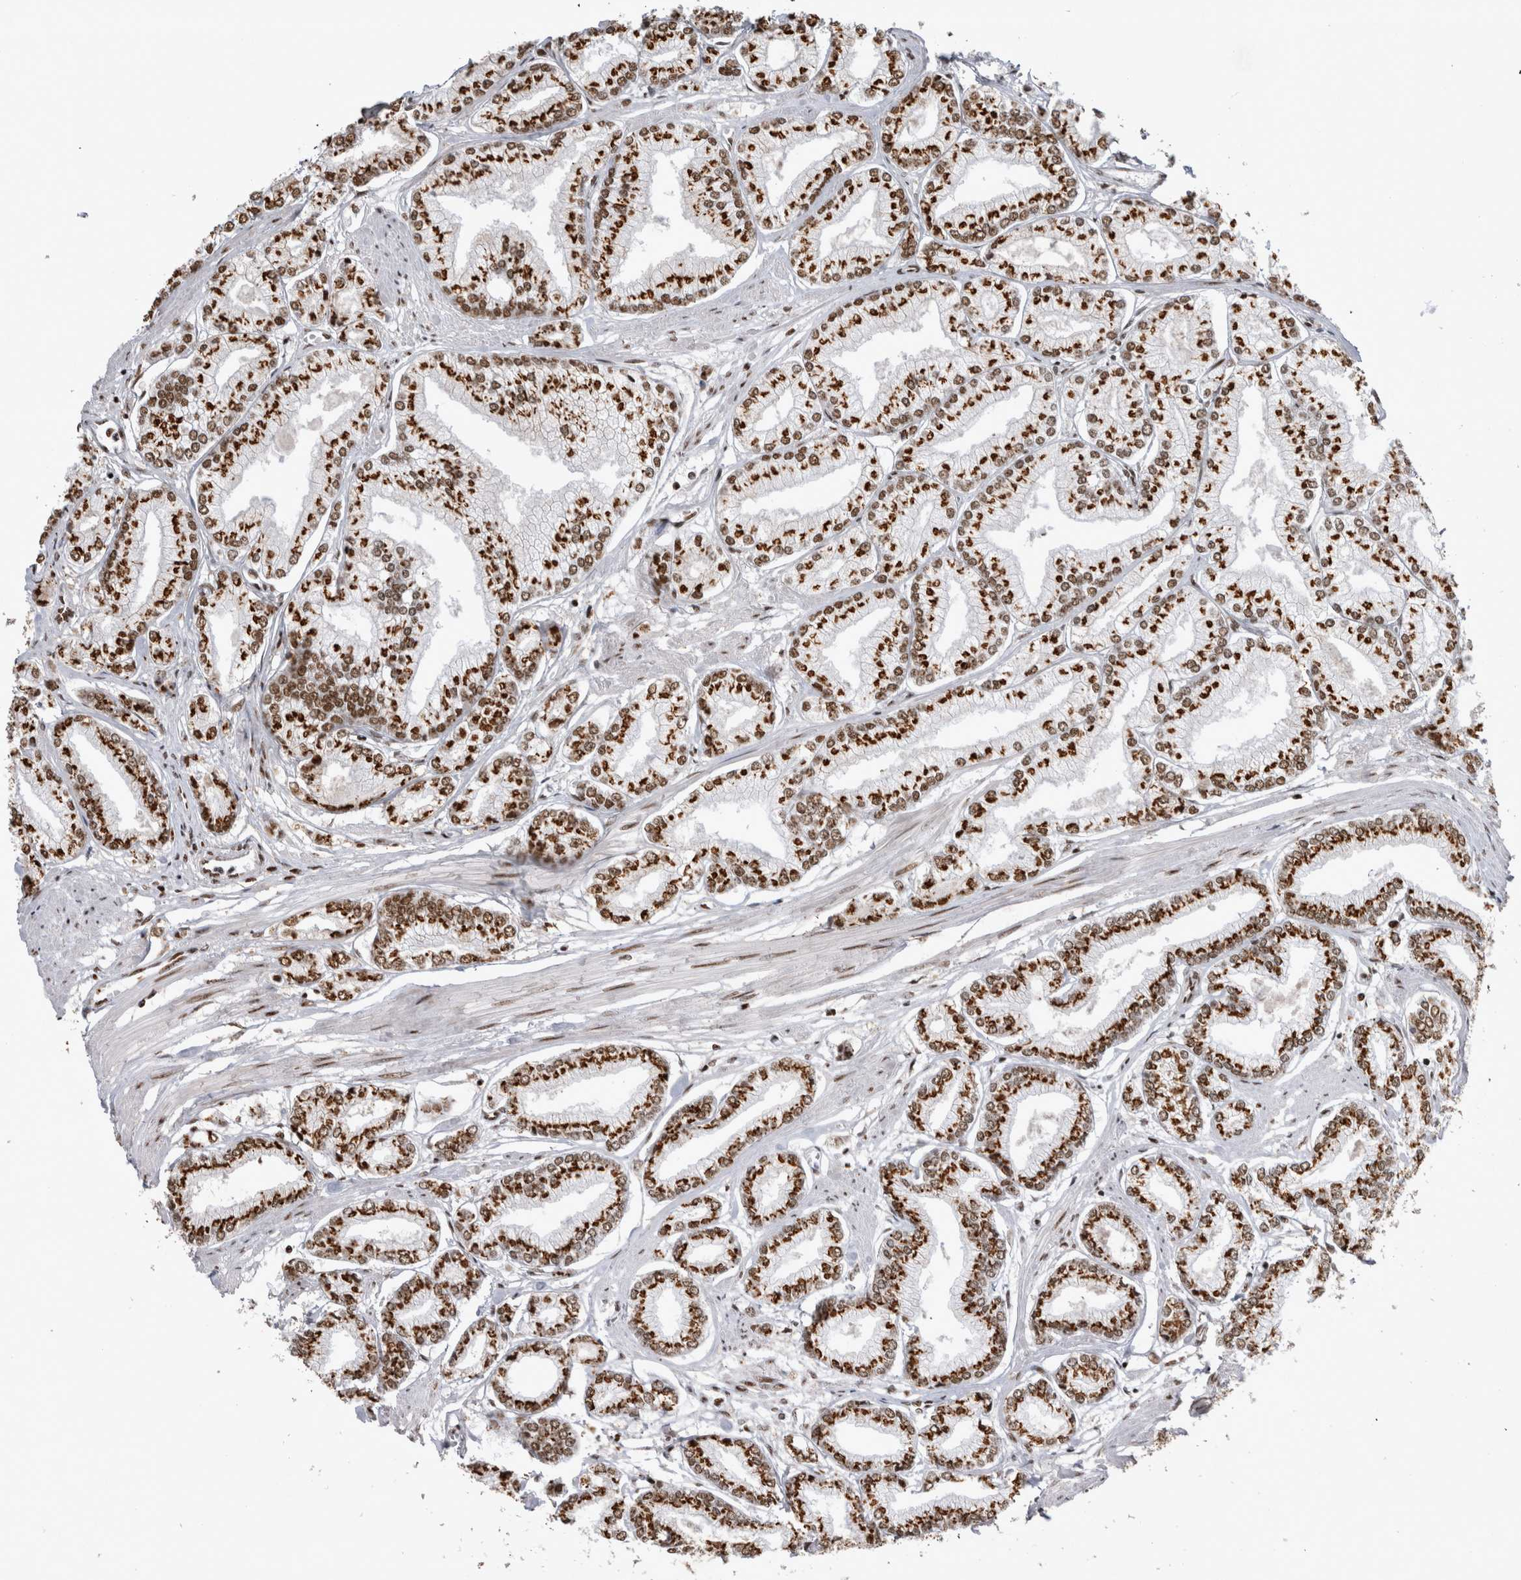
{"staining": {"intensity": "strong", "quantity": ">75%", "location": "cytoplasmic/membranous,nuclear"}, "tissue": "prostate cancer", "cell_type": "Tumor cells", "image_type": "cancer", "snomed": [{"axis": "morphology", "description": "Adenocarcinoma, Low grade"}, {"axis": "topography", "description": "Prostate"}], "caption": "Low-grade adenocarcinoma (prostate) was stained to show a protein in brown. There is high levels of strong cytoplasmic/membranous and nuclear staining in about >75% of tumor cells.", "gene": "EYA2", "patient": {"sex": "male", "age": 52}}